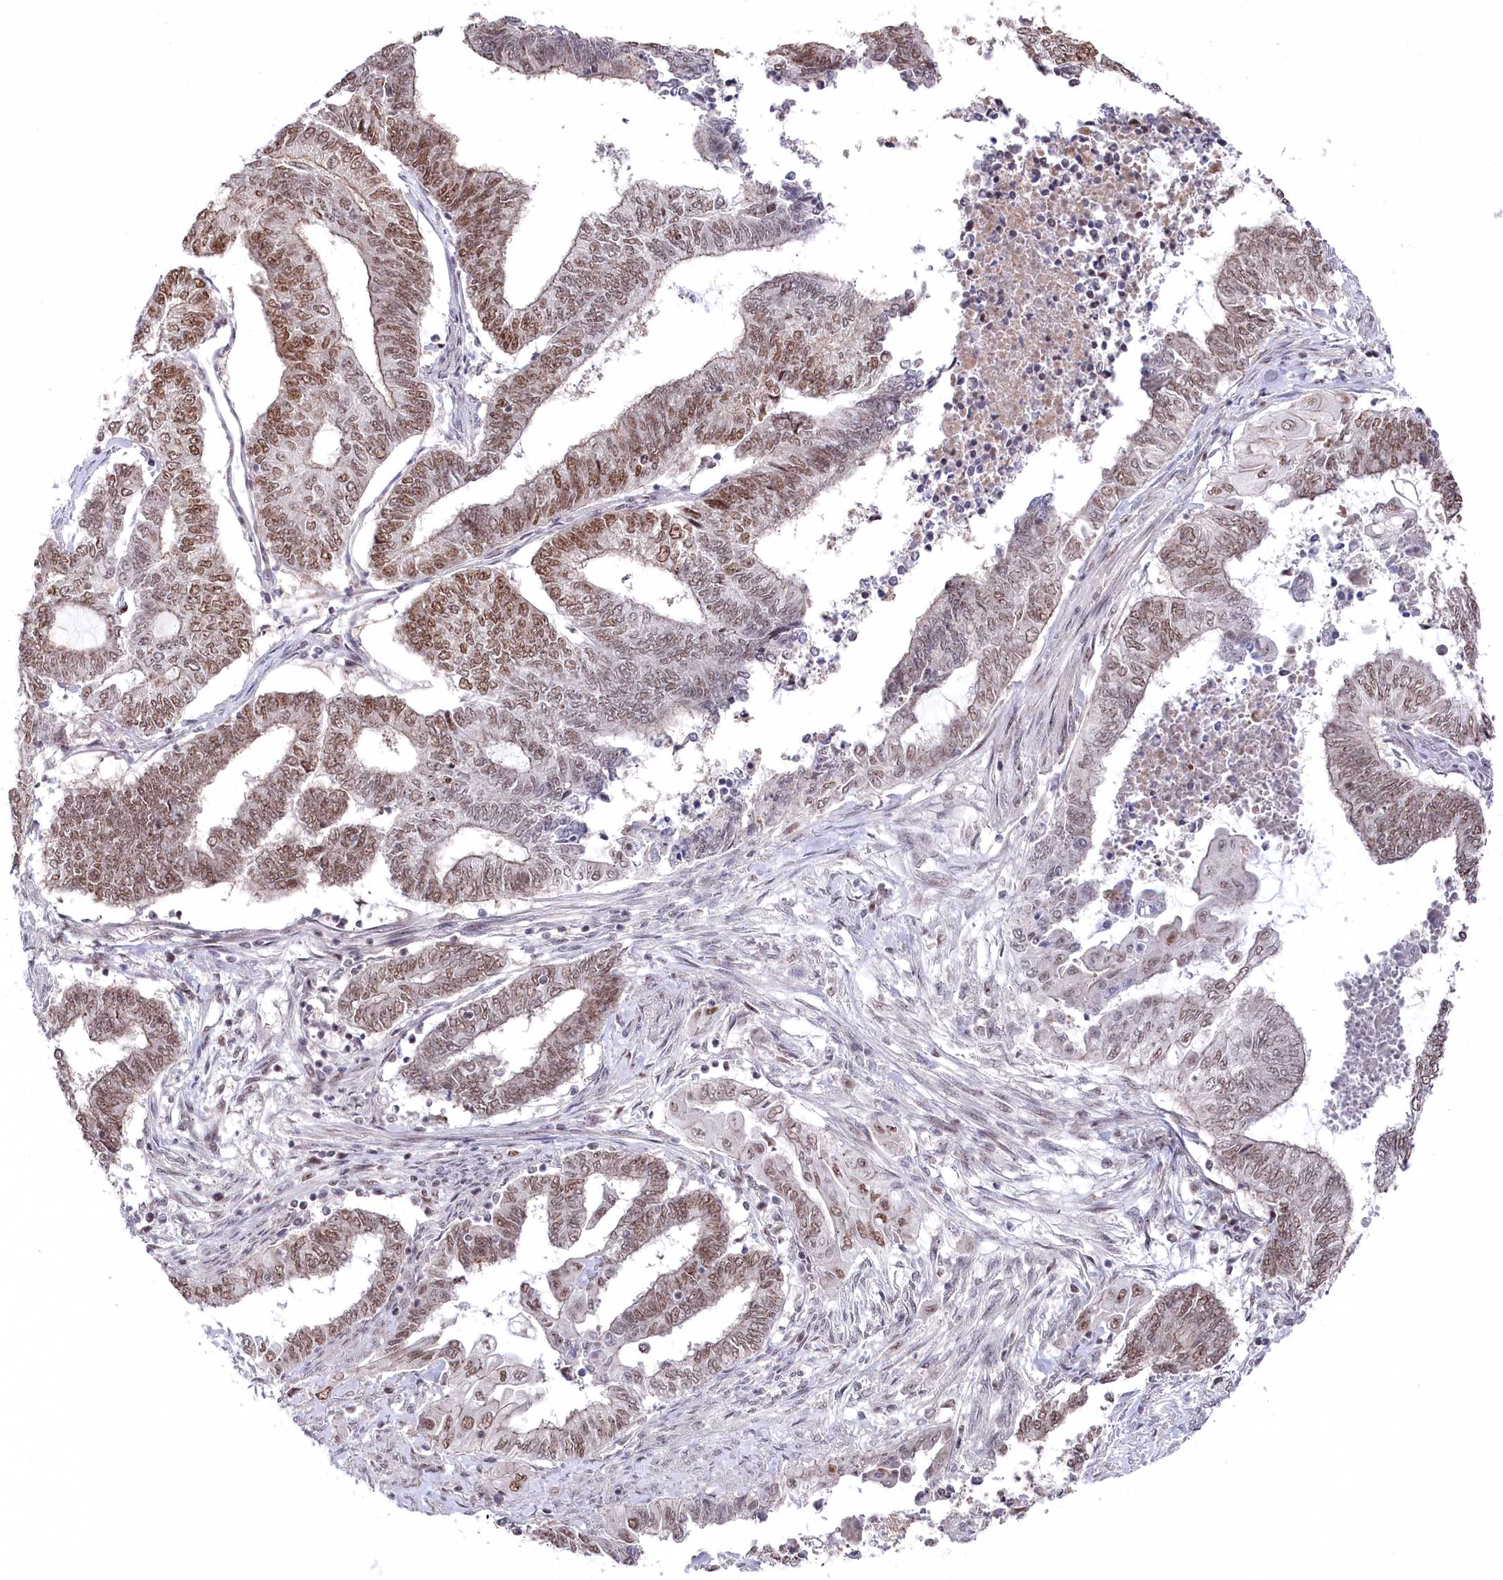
{"staining": {"intensity": "moderate", "quantity": ">75%", "location": "nuclear"}, "tissue": "endometrial cancer", "cell_type": "Tumor cells", "image_type": "cancer", "snomed": [{"axis": "morphology", "description": "Adenocarcinoma, NOS"}, {"axis": "topography", "description": "Uterus"}, {"axis": "topography", "description": "Endometrium"}], "caption": "IHC photomicrograph of neoplastic tissue: human endometrial adenocarcinoma stained using immunohistochemistry reveals medium levels of moderate protein expression localized specifically in the nuclear of tumor cells, appearing as a nuclear brown color.", "gene": "POLR2H", "patient": {"sex": "female", "age": 70}}